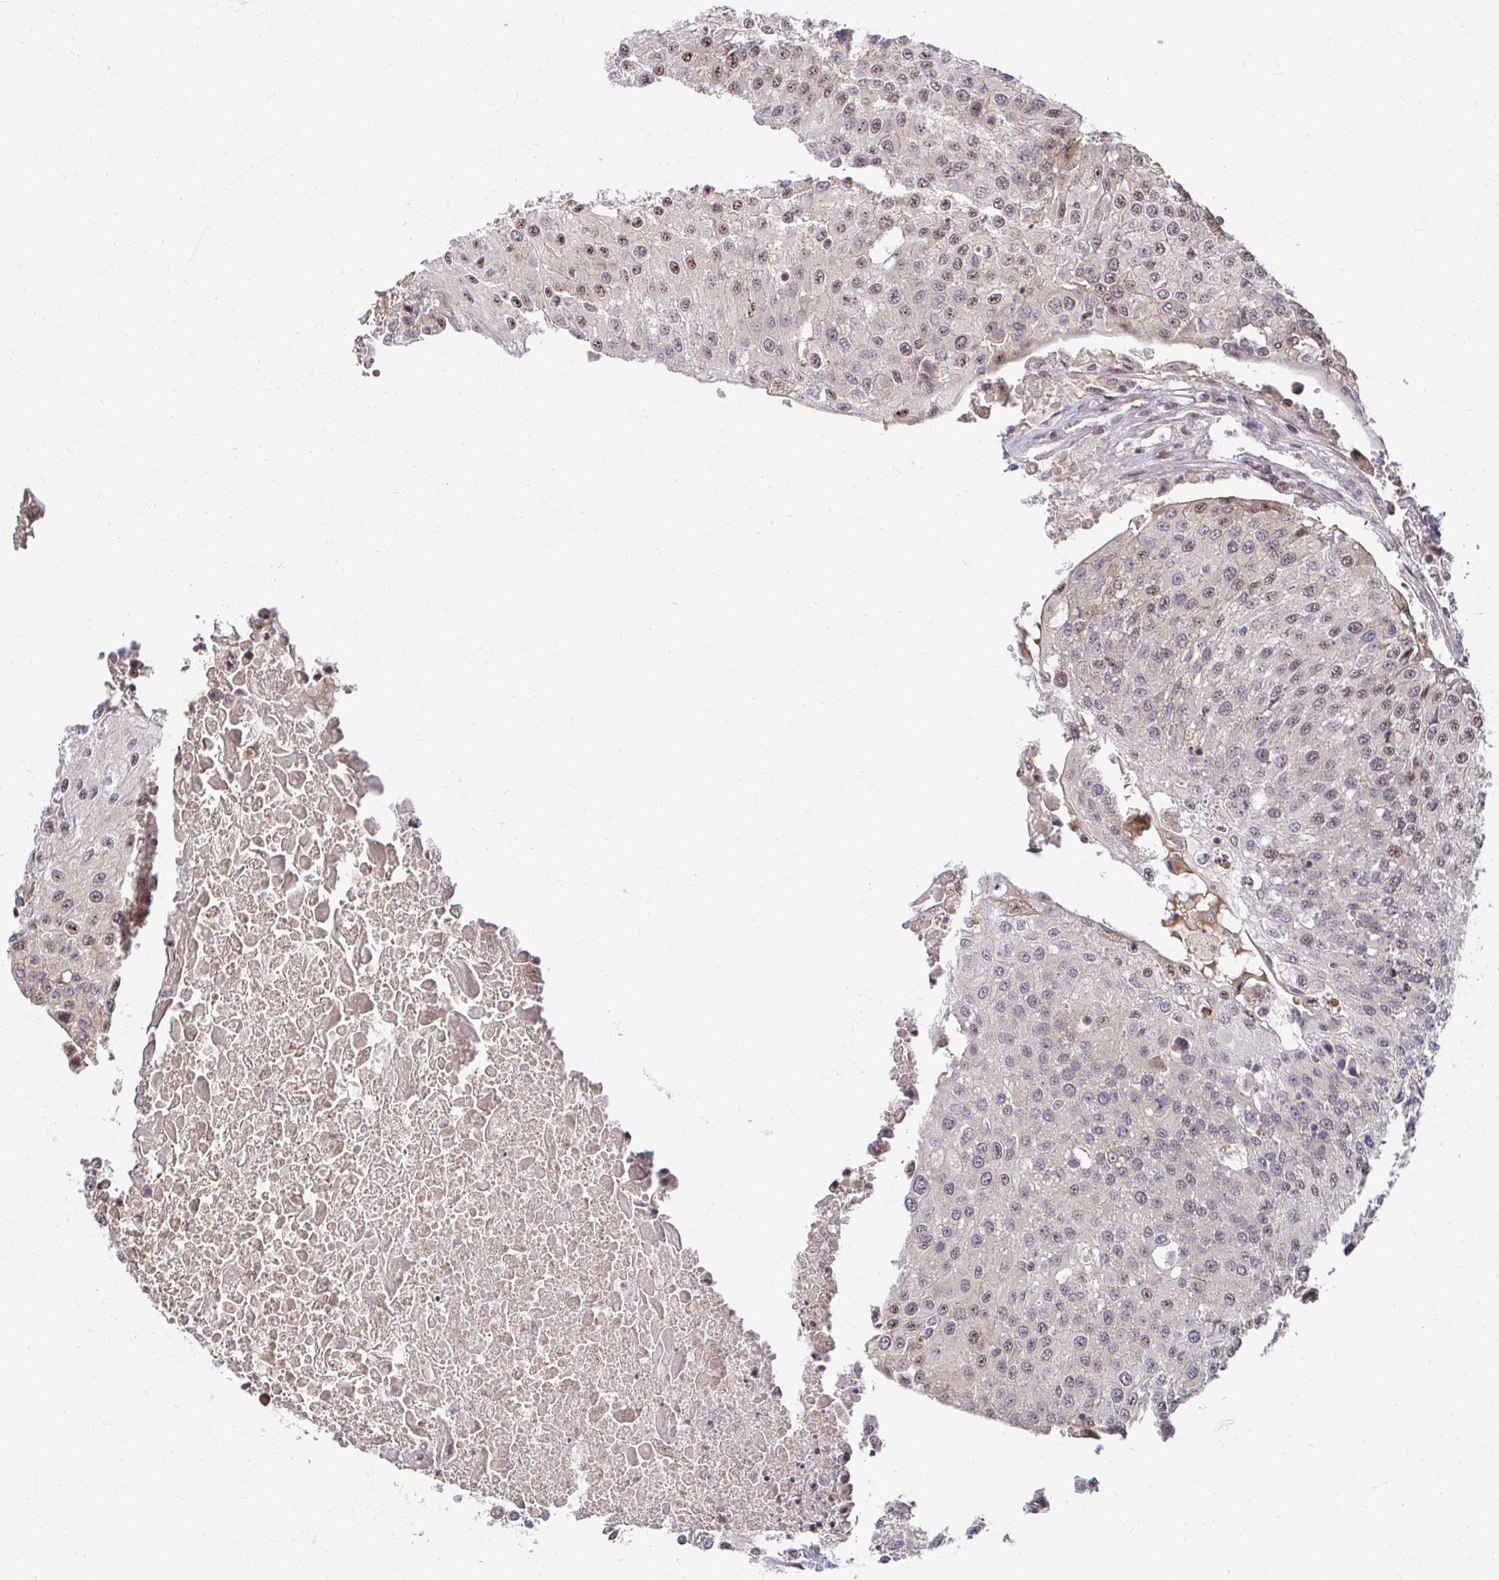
{"staining": {"intensity": "weak", "quantity": "<25%", "location": "nuclear"}, "tissue": "urothelial cancer", "cell_type": "Tumor cells", "image_type": "cancer", "snomed": [{"axis": "morphology", "description": "Urothelial carcinoma, High grade"}, {"axis": "topography", "description": "Urinary bladder"}], "caption": "DAB (3,3'-diaminobenzidine) immunohistochemical staining of urothelial cancer shows no significant staining in tumor cells.", "gene": "ANK3", "patient": {"sex": "female", "age": 85}}